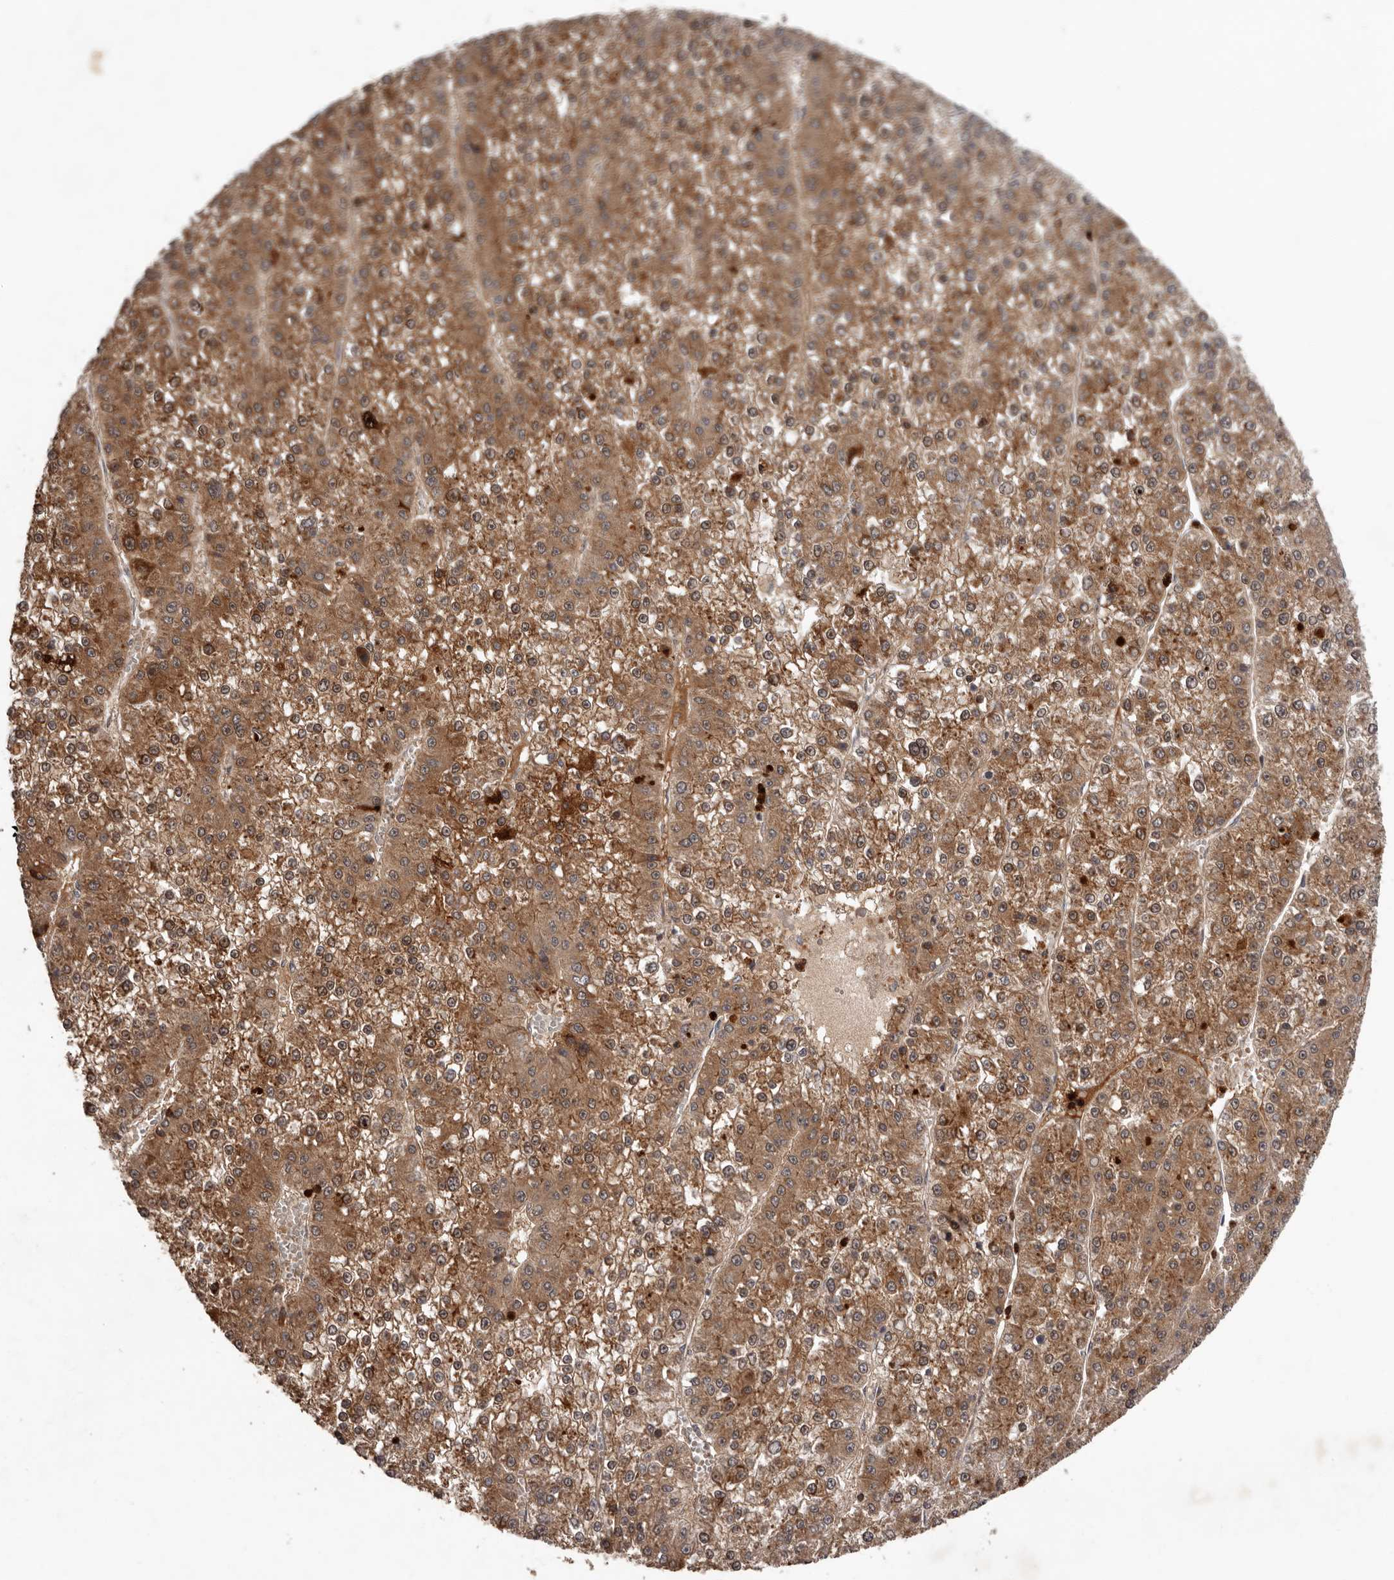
{"staining": {"intensity": "moderate", "quantity": ">75%", "location": "cytoplasmic/membranous"}, "tissue": "liver cancer", "cell_type": "Tumor cells", "image_type": "cancer", "snomed": [{"axis": "morphology", "description": "Carcinoma, Hepatocellular, NOS"}, {"axis": "topography", "description": "Liver"}], "caption": "This is an image of immunohistochemistry staining of liver cancer, which shows moderate expression in the cytoplasmic/membranous of tumor cells.", "gene": "ARHGEF5", "patient": {"sex": "female", "age": 73}}